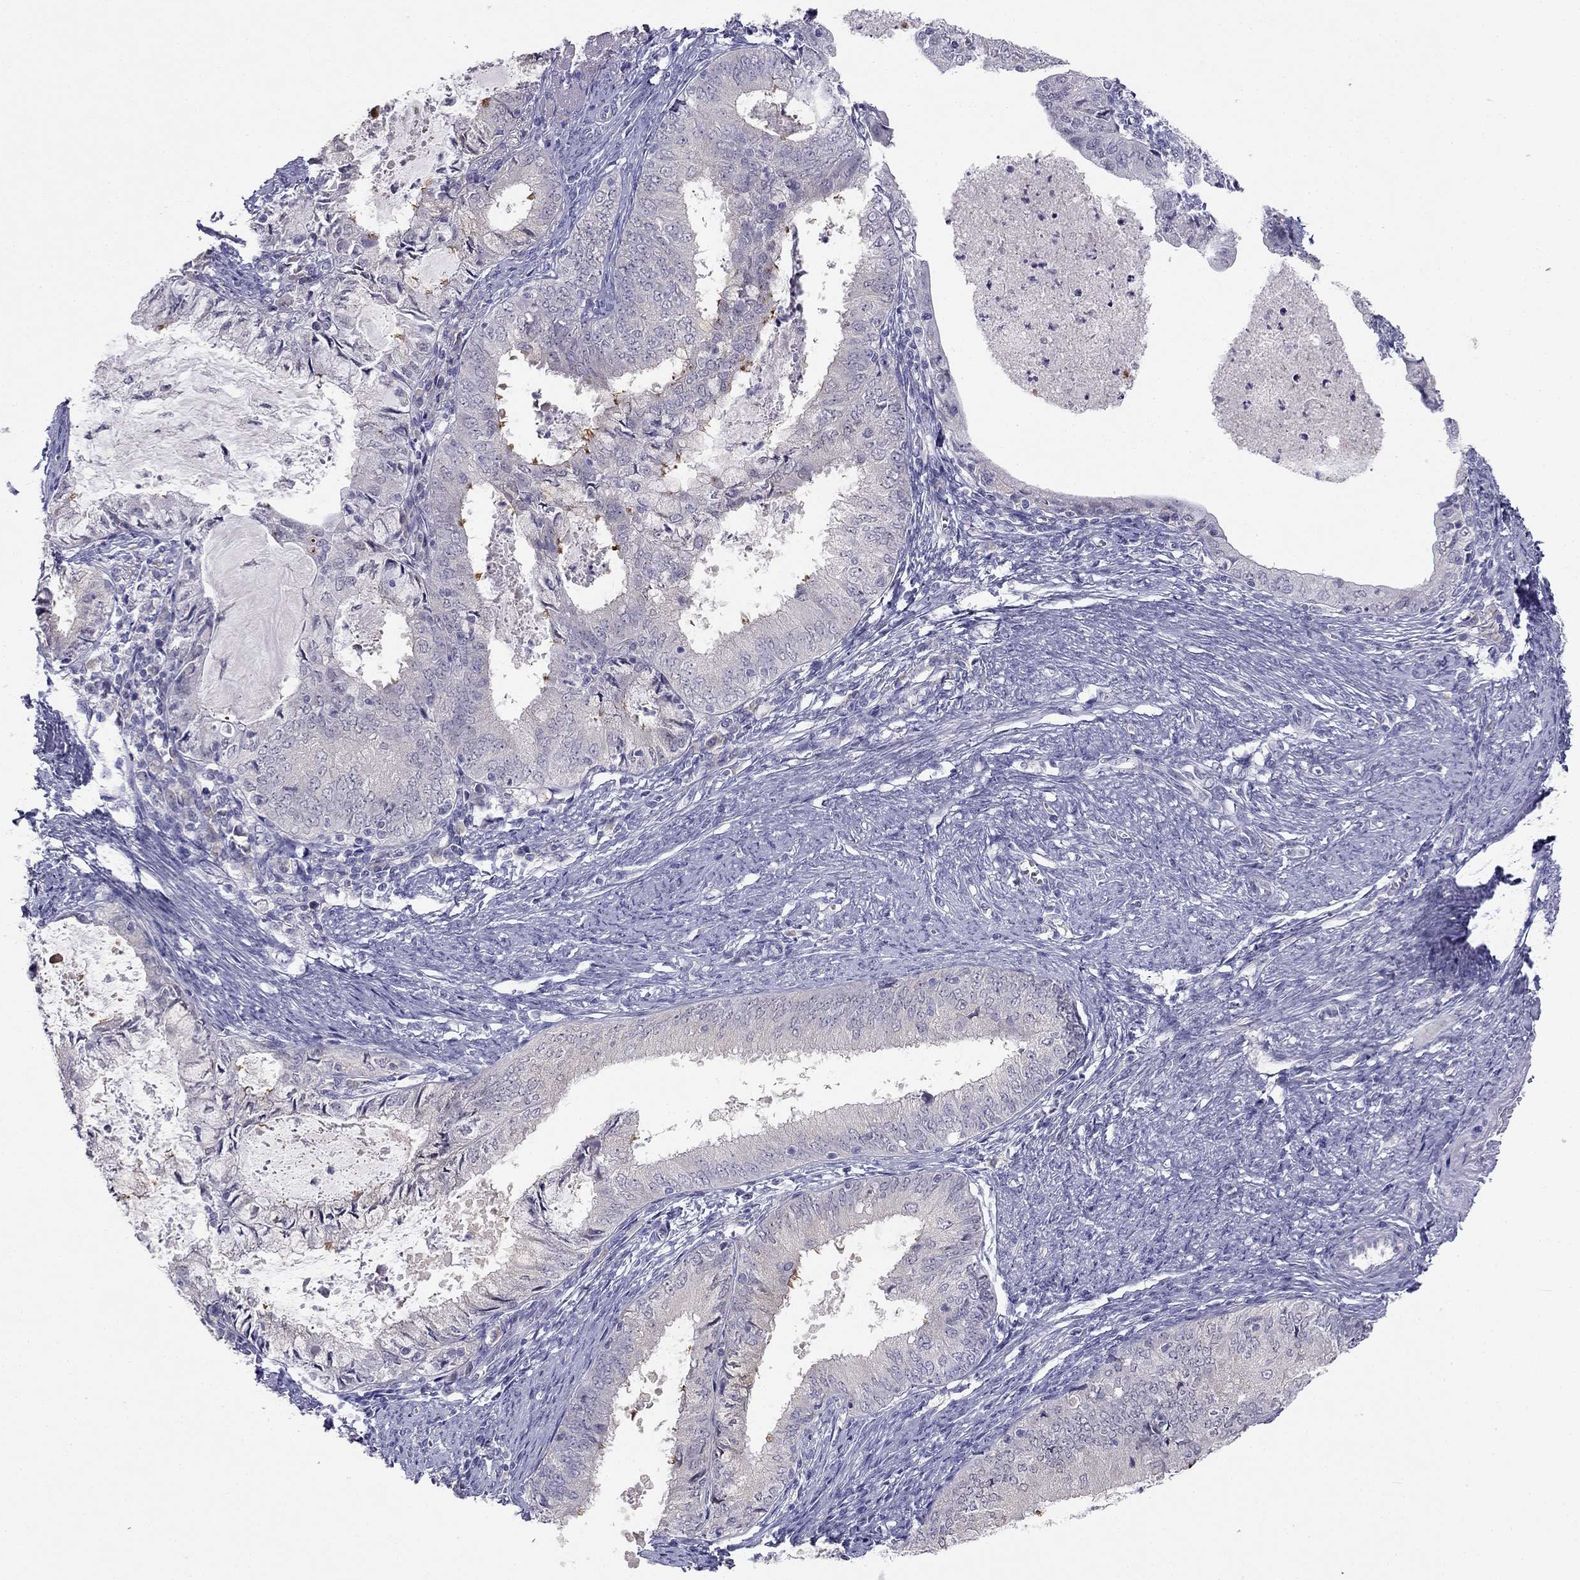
{"staining": {"intensity": "moderate", "quantity": "<25%", "location": "cytoplasmic/membranous"}, "tissue": "endometrial cancer", "cell_type": "Tumor cells", "image_type": "cancer", "snomed": [{"axis": "morphology", "description": "Adenocarcinoma, NOS"}, {"axis": "topography", "description": "Endometrium"}], "caption": "Adenocarcinoma (endometrial) stained for a protein demonstrates moderate cytoplasmic/membranous positivity in tumor cells. (DAB (3,3'-diaminobenzidine) IHC with brightfield microscopy, high magnification).", "gene": "C16orf89", "patient": {"sex": "female", "age": 57}}